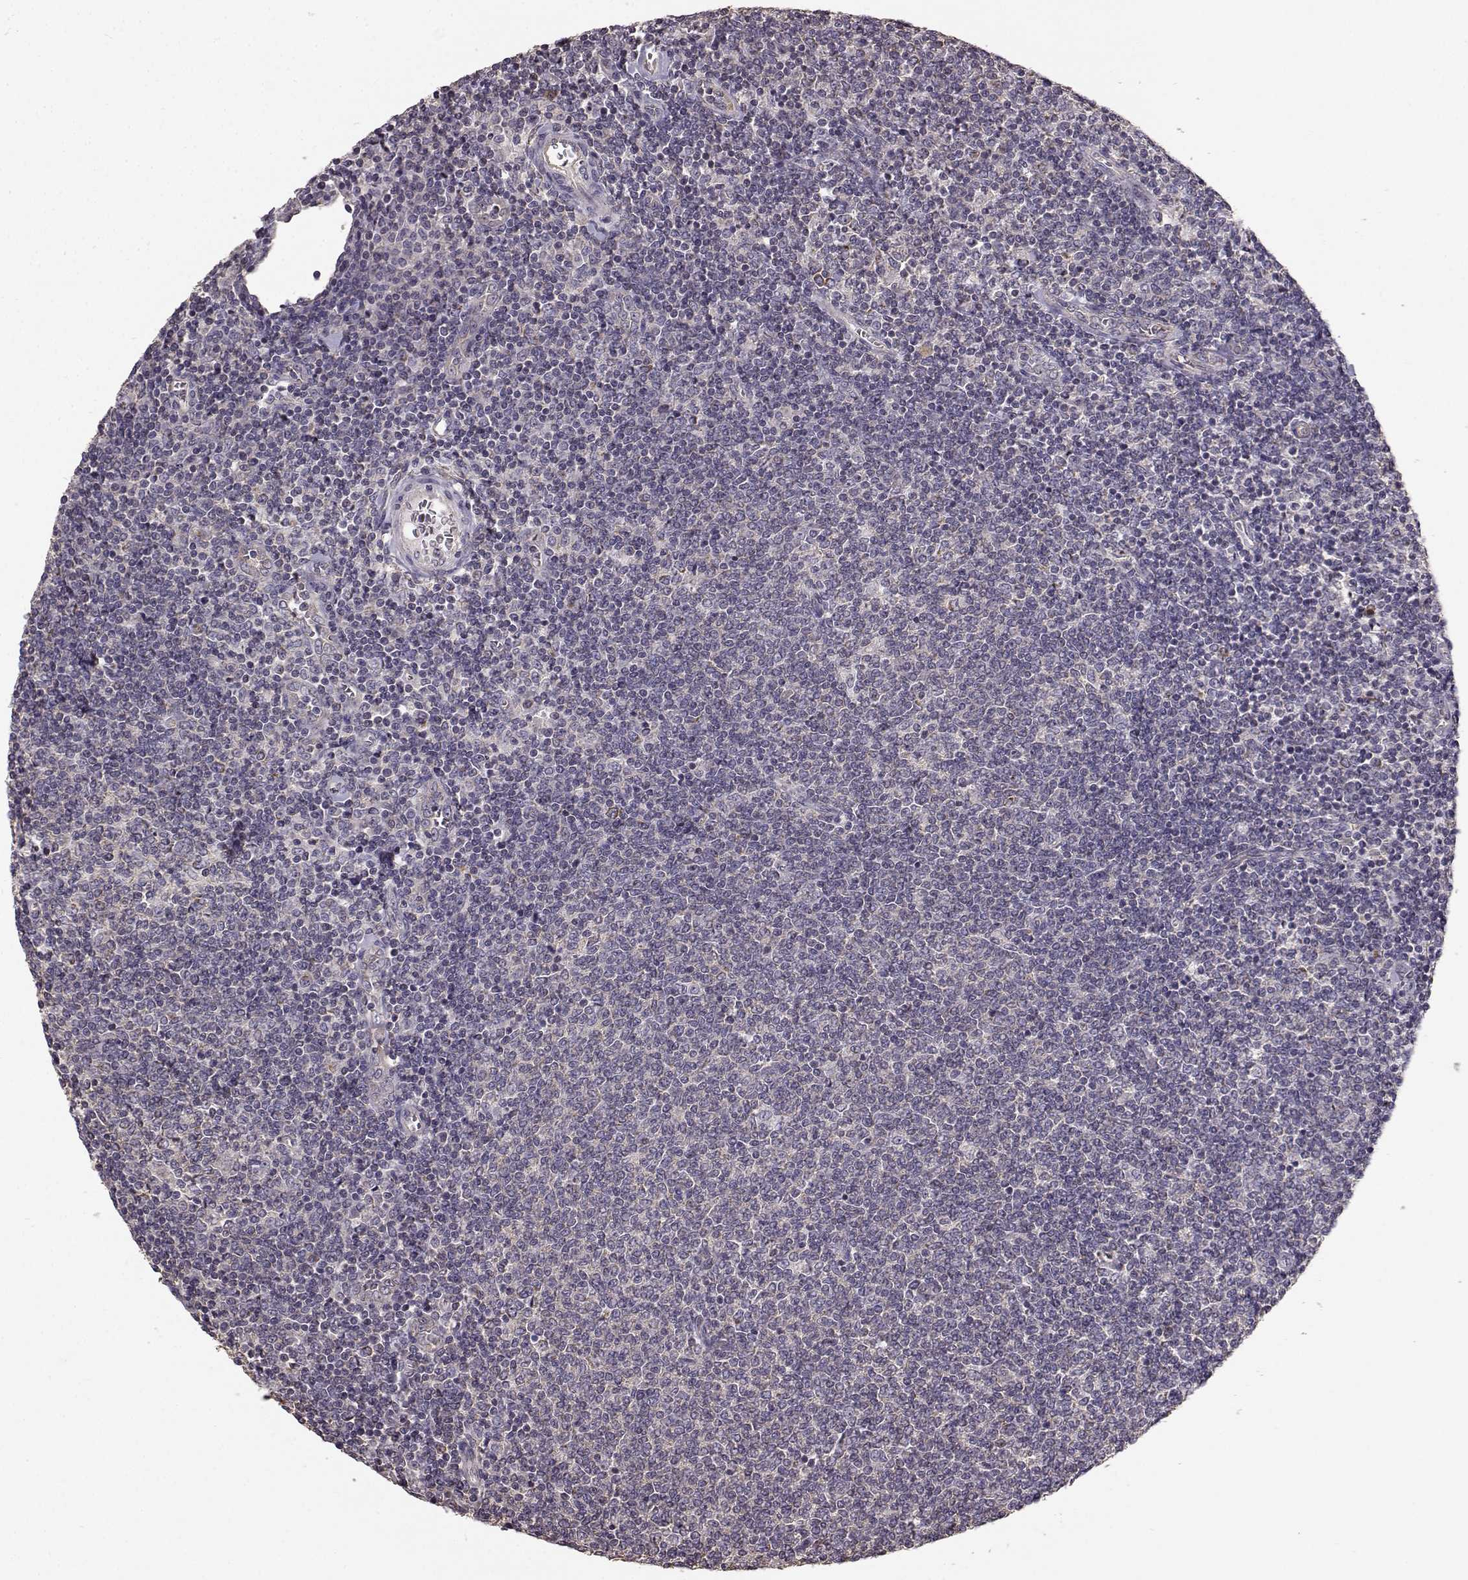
{"staining": {"intensity": "negative", "quantity": "none", "location": "none"}, "tissue": "lymphoma", "cell_type": "Tumor cells", "image_type": "cancer", "snomed": [{"axis": "morphology", "description": "Malignant lymphoma, non-Hodgkin's type, Low grade"}, {"axis": "topography", "description": "Lymph node"}], "caption": "Low-grade malignant lymphoma, non-Hodgkin's type was stained to show a protein in brown. There is no significant positivity in tumor cells.", "gene": "ERBB3", "patient": {"sex": "male", "age": 52}}